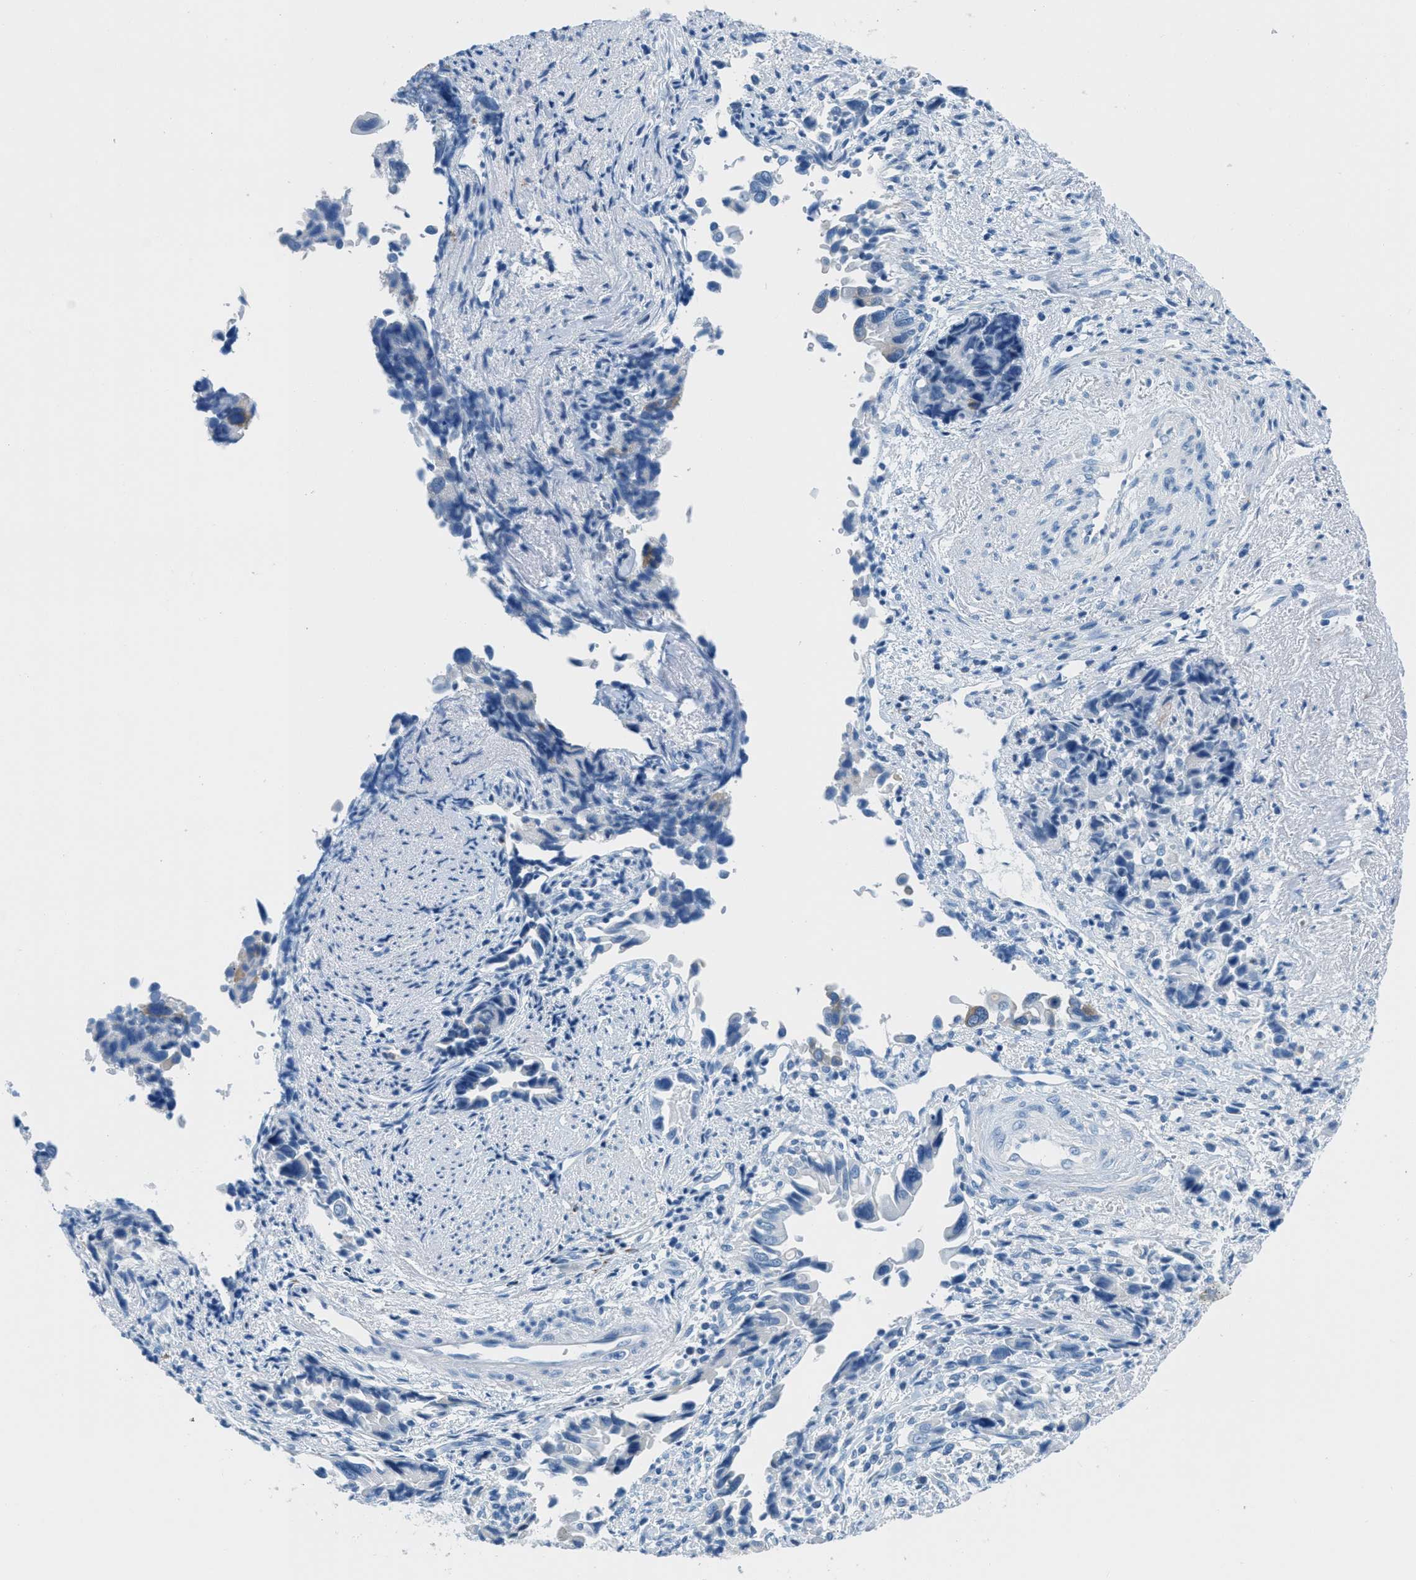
{"staining": {"intensity": "negative", "quantity": "none", "location": "none"}, "tissue": "liver cancer", "cell_type": "Tumor cells", "image_type": "cancer", "snomed": [{"axis": "morphology", "description": "Cholangiocarcinoma"}, {"axis": "topography", "description": "Liver"}], "caption": "Immunohistochemistry (IHC) image of liver cancer (cholangiocarcinoma) stained for a protein (brown), which reveals no expression in tumor cells.", "gene": "MGARP", "patient": {"sex": "female", "age": 79}}